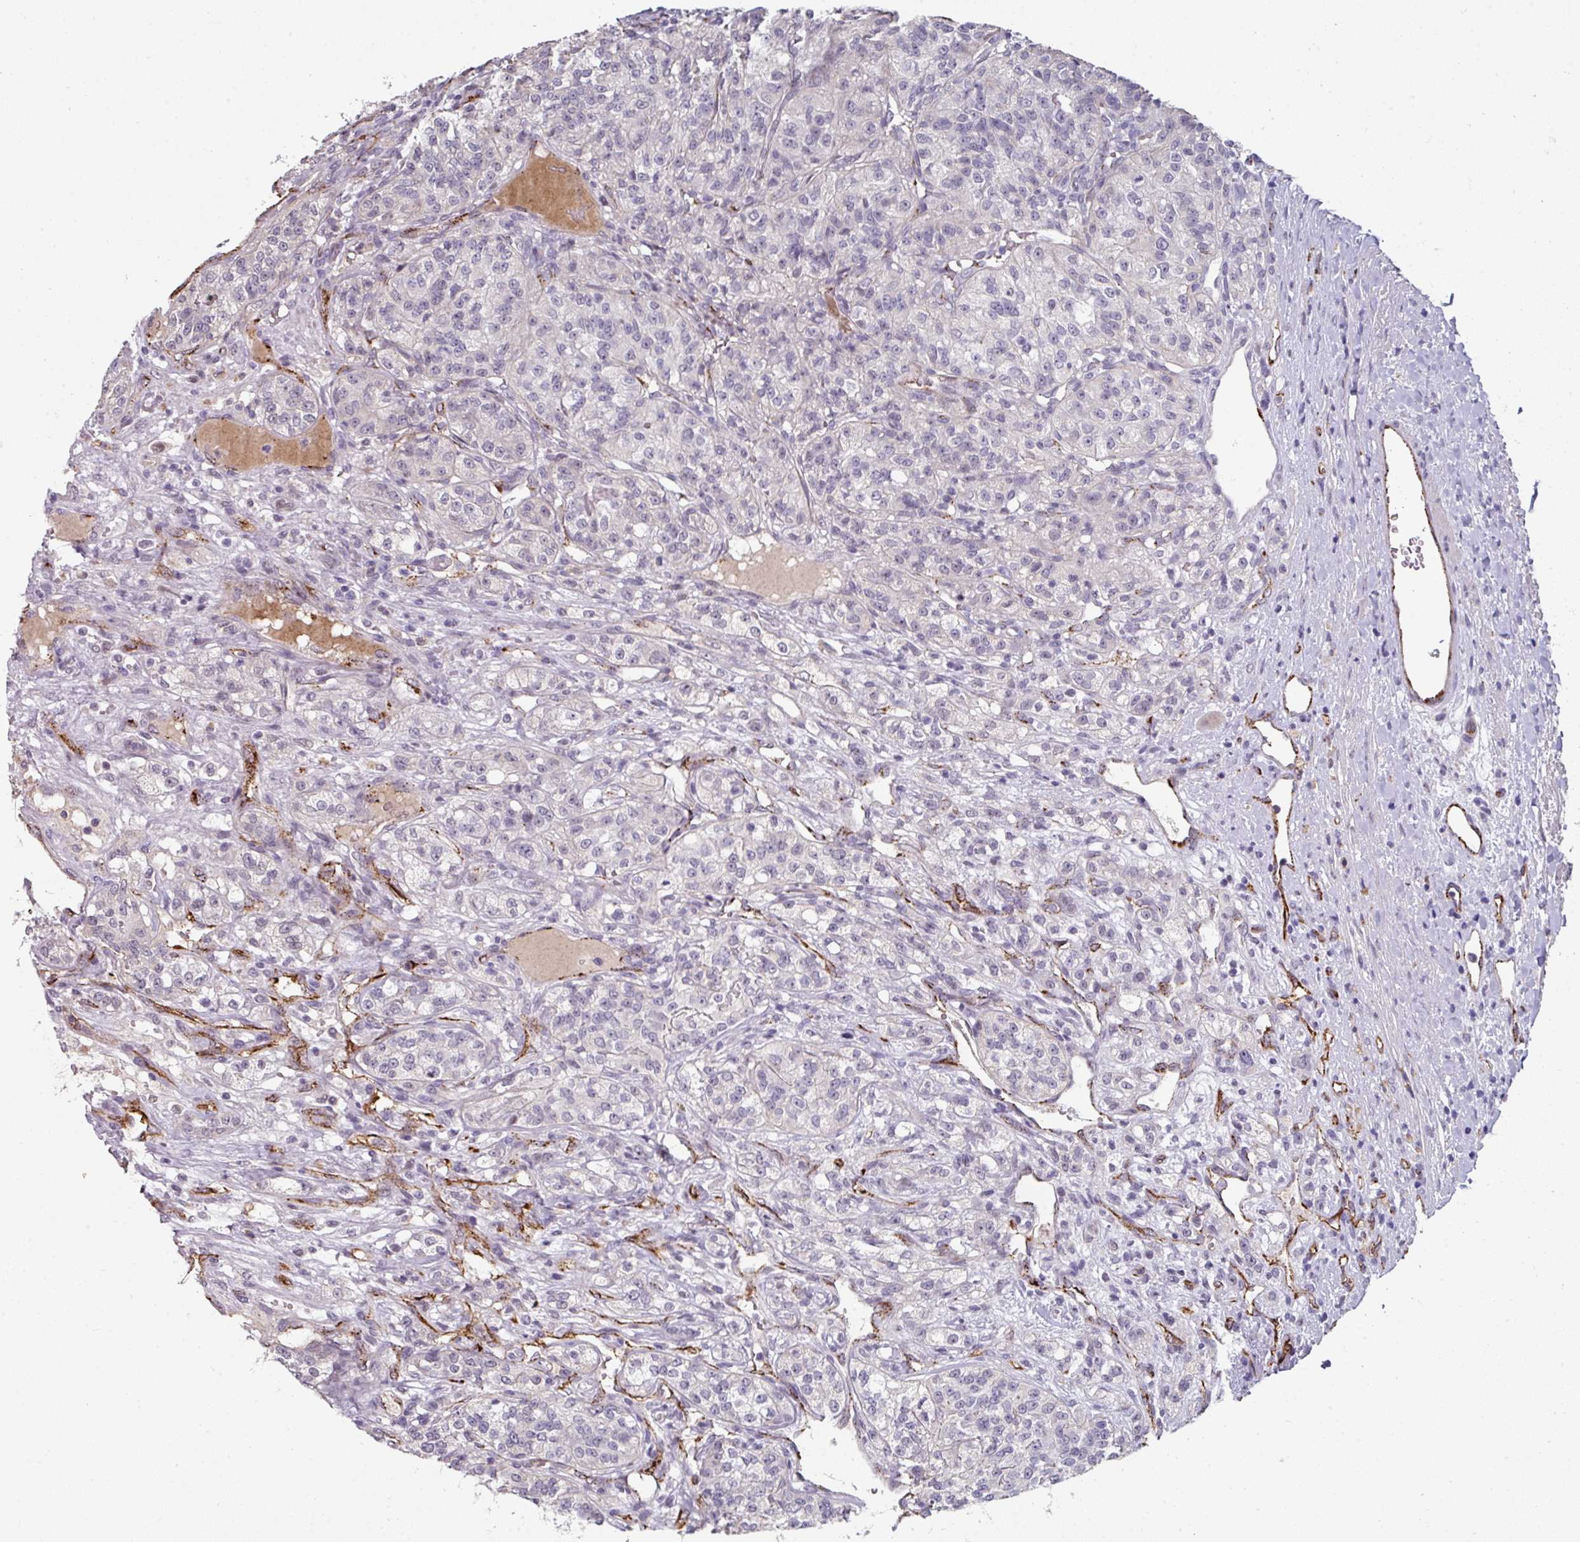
{"staining": {"intensity": "negative", "quantity": "none", "location": "none"}, "tissue": "renal cancer", "cell_type": "Tumor cells", "image_type": "cancer", "snomed": [{"axis": "morphology", "description": "Adenocarcinoma, NOS"}, {"axis": "topography", "description": "Kidney"}], "caption": "High magnification brightfield microscopy of renal adenocarcinoma stained with DAB (brown) and counterstained with hematoxylin (blue): tumor cells show no significant expression. The staining was performed using DAB to visualize the protein expression in brown, while the nuclei were stained in blue with hematoxylin (Magnification: 20x).", "gene": "SIDT2", "patient": {"sex": "female", "age": 63}}